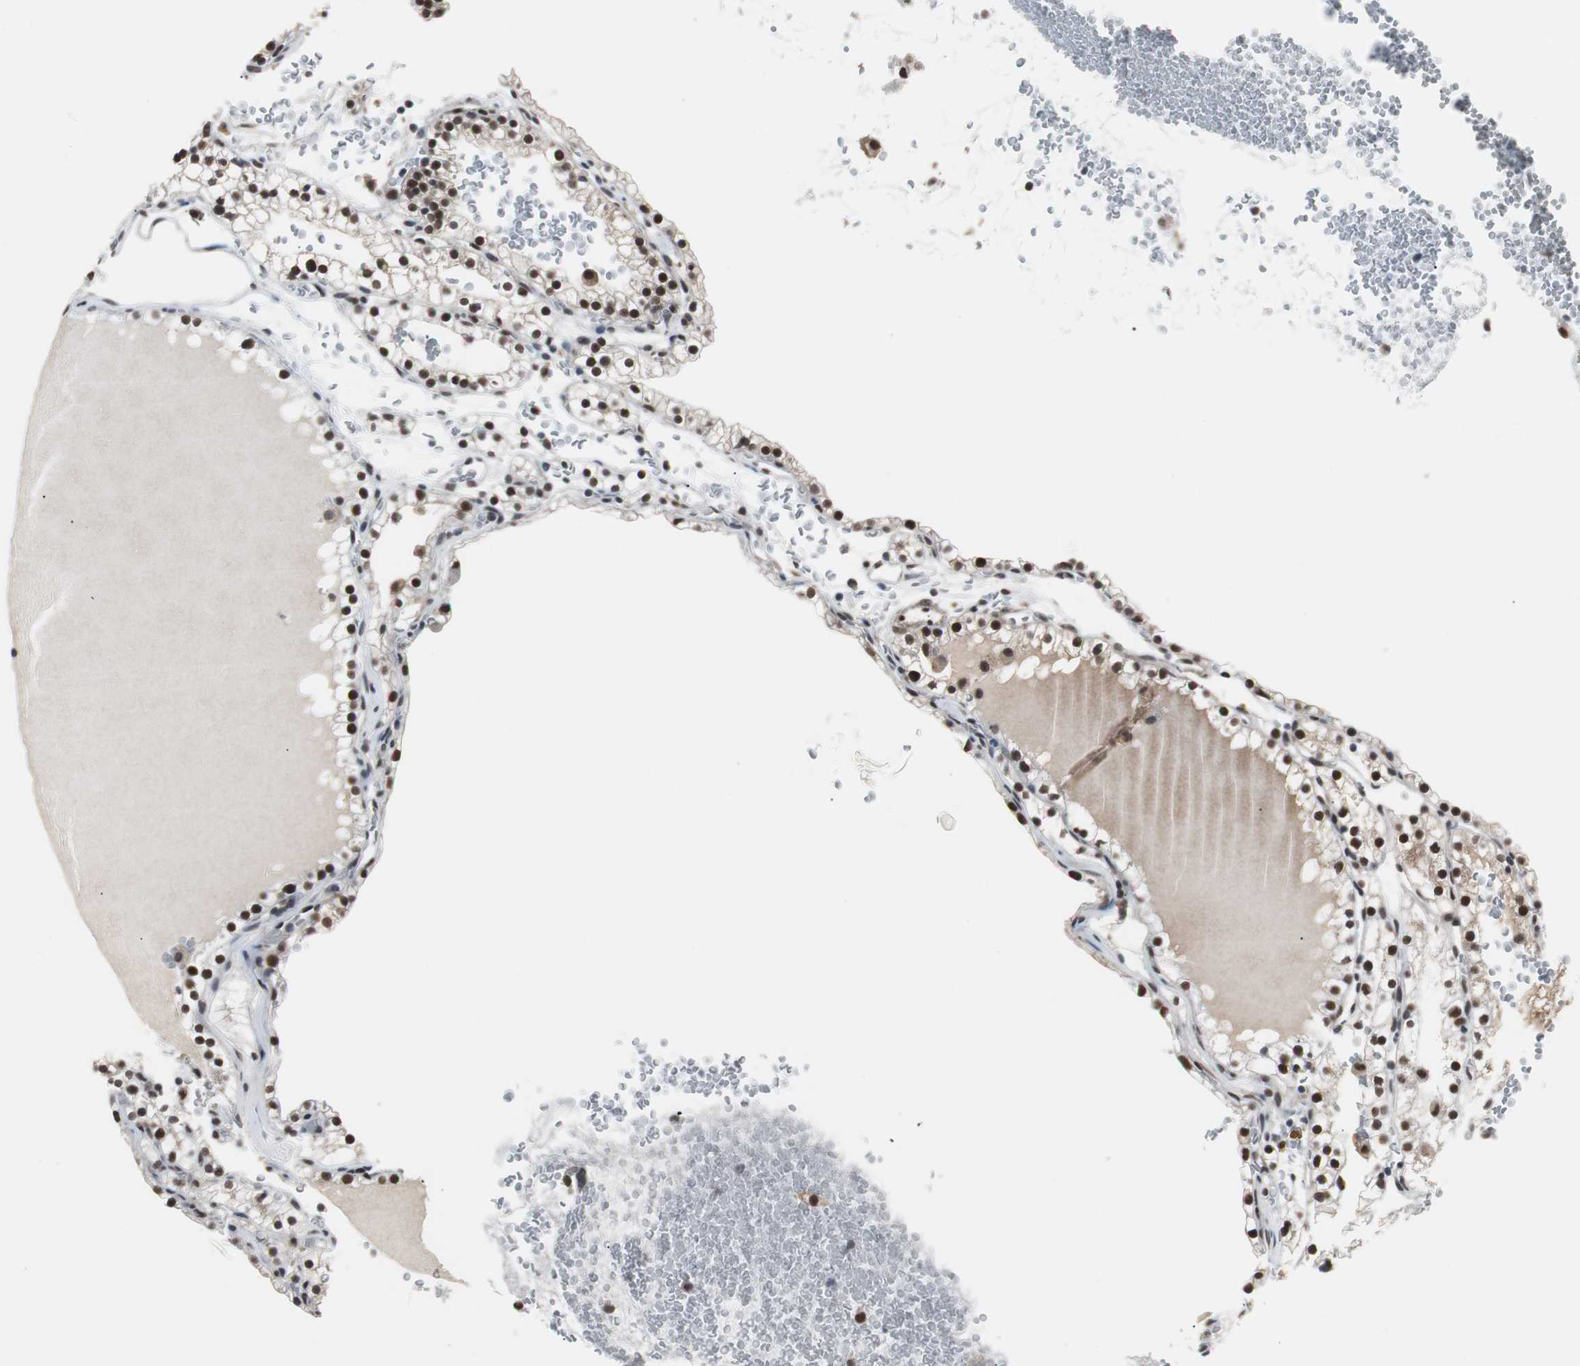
{"staining": {"intensity": "strong", "quantity": ">75%", "location": "nuclear"}, "tissue": "renal cancer", "cell_type": "Tumor cells", "image_type": "cancer", "snomed": [{"axis": "morphology", "description": "Adenocarcinoma, NOS"}, {"axis": "topography", "description": "Kidney"}], "caption": "About >75% of tumor cells in human renal cancer (adenocarcinoma) exhibit strong nuclear protein staining as visualized by brown immunohistochemical staining.", "gene": "TAF7", "patient": {"sex": "female", "age": 41}}